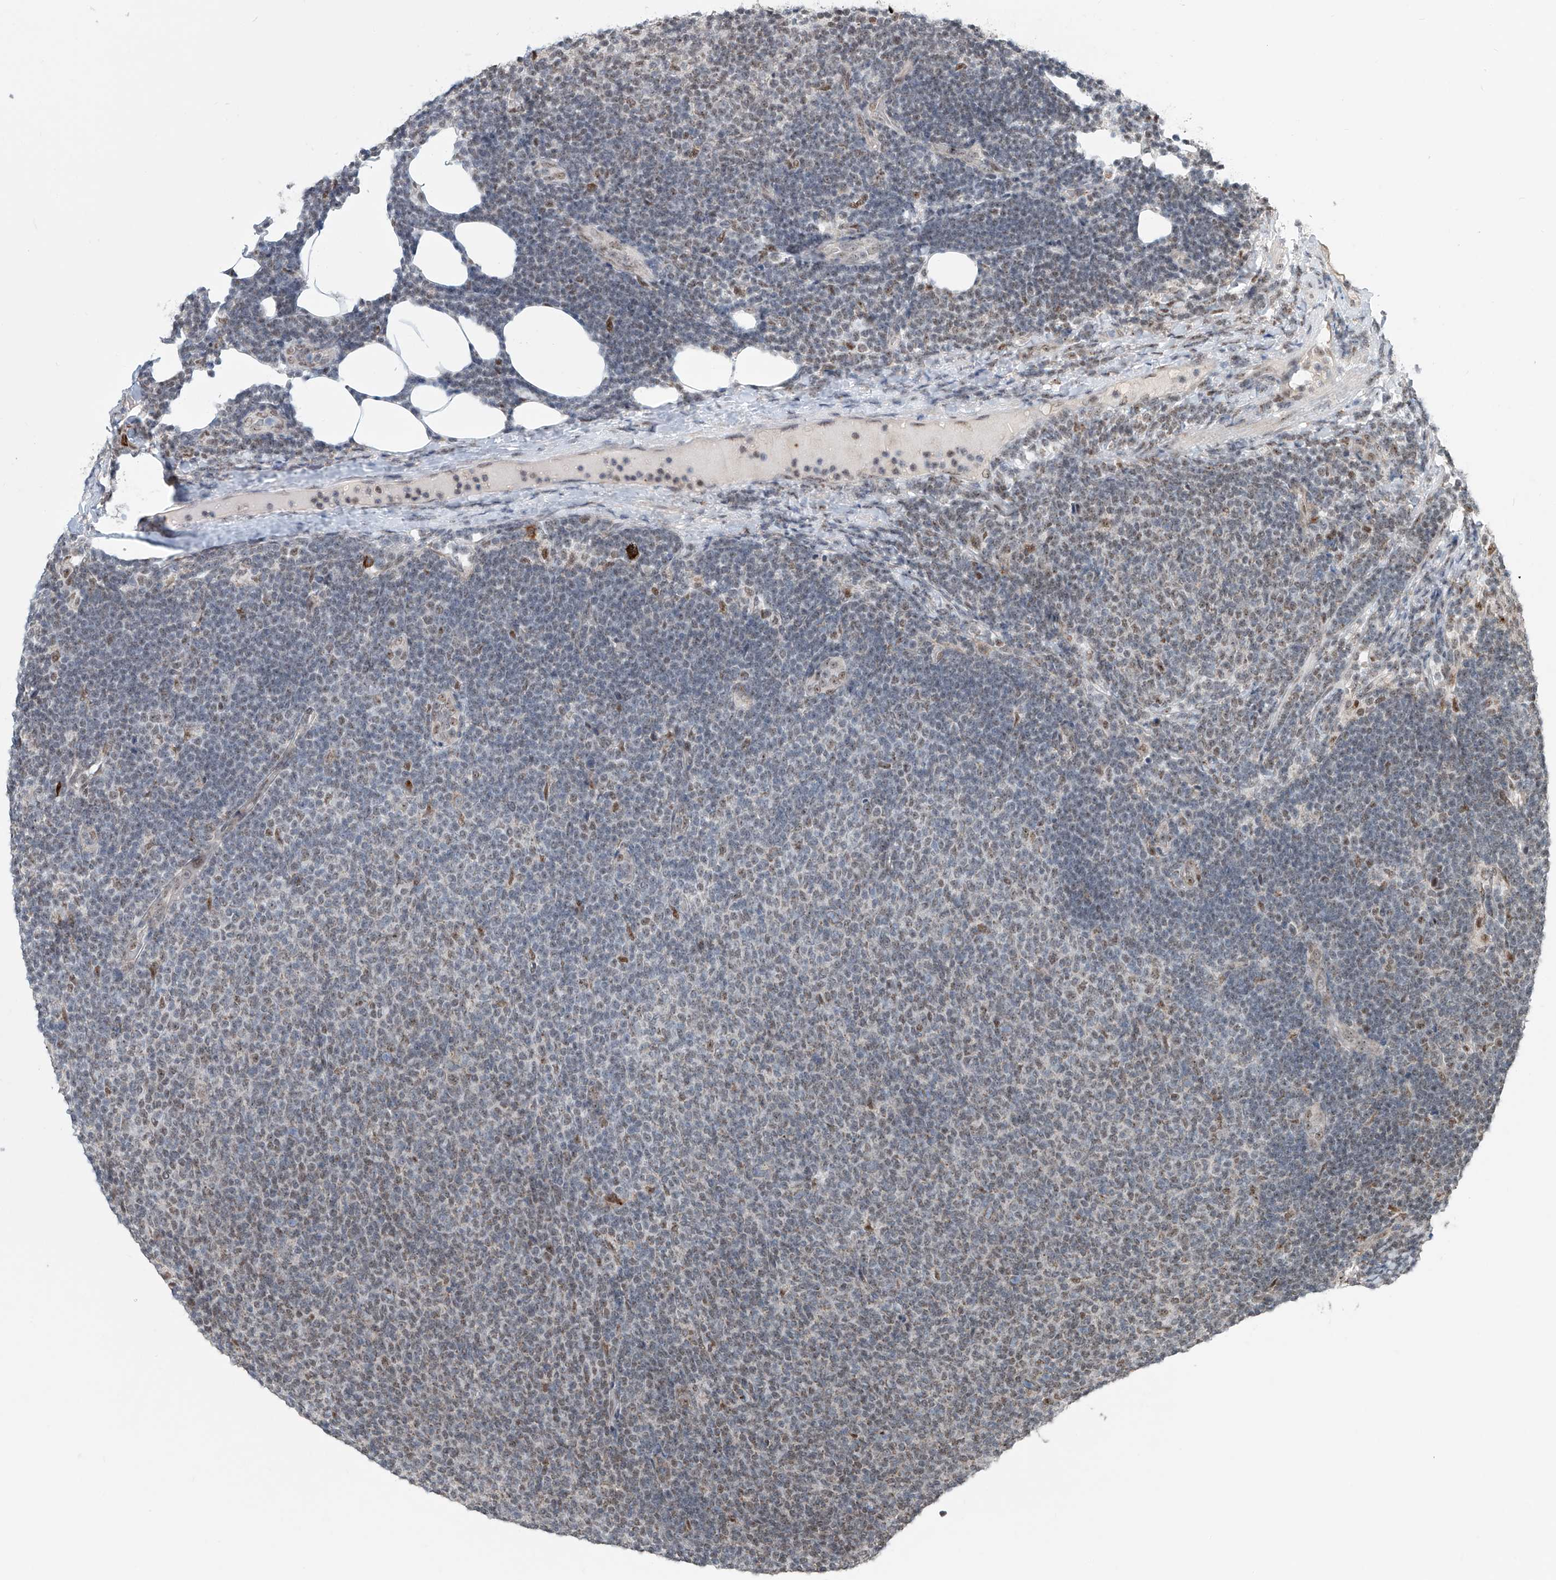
{"staining": {"intensity": "weak", "quantity": "25%-75%", "location": "nuclear"}, "tissue": "lymphoma", "cell_type": "Tumor cells", "image_type": "cancer", "snomed": [{"axis": "morphology", "description": "Malignant lymphoma, non-Hodgkin's type, Low grade"}, {"axis": "topography", "description": "Lymph node"}], "caption": "Protein expression by immunohistochemistry demonstrates weak nuclear positivity in approximately 25%-75% of tumor cells in low-grade malignant lymphoma, non-Hodgkin's type.", "gene": "SDE2", "patient": {"sex": "male", "age": 66}}